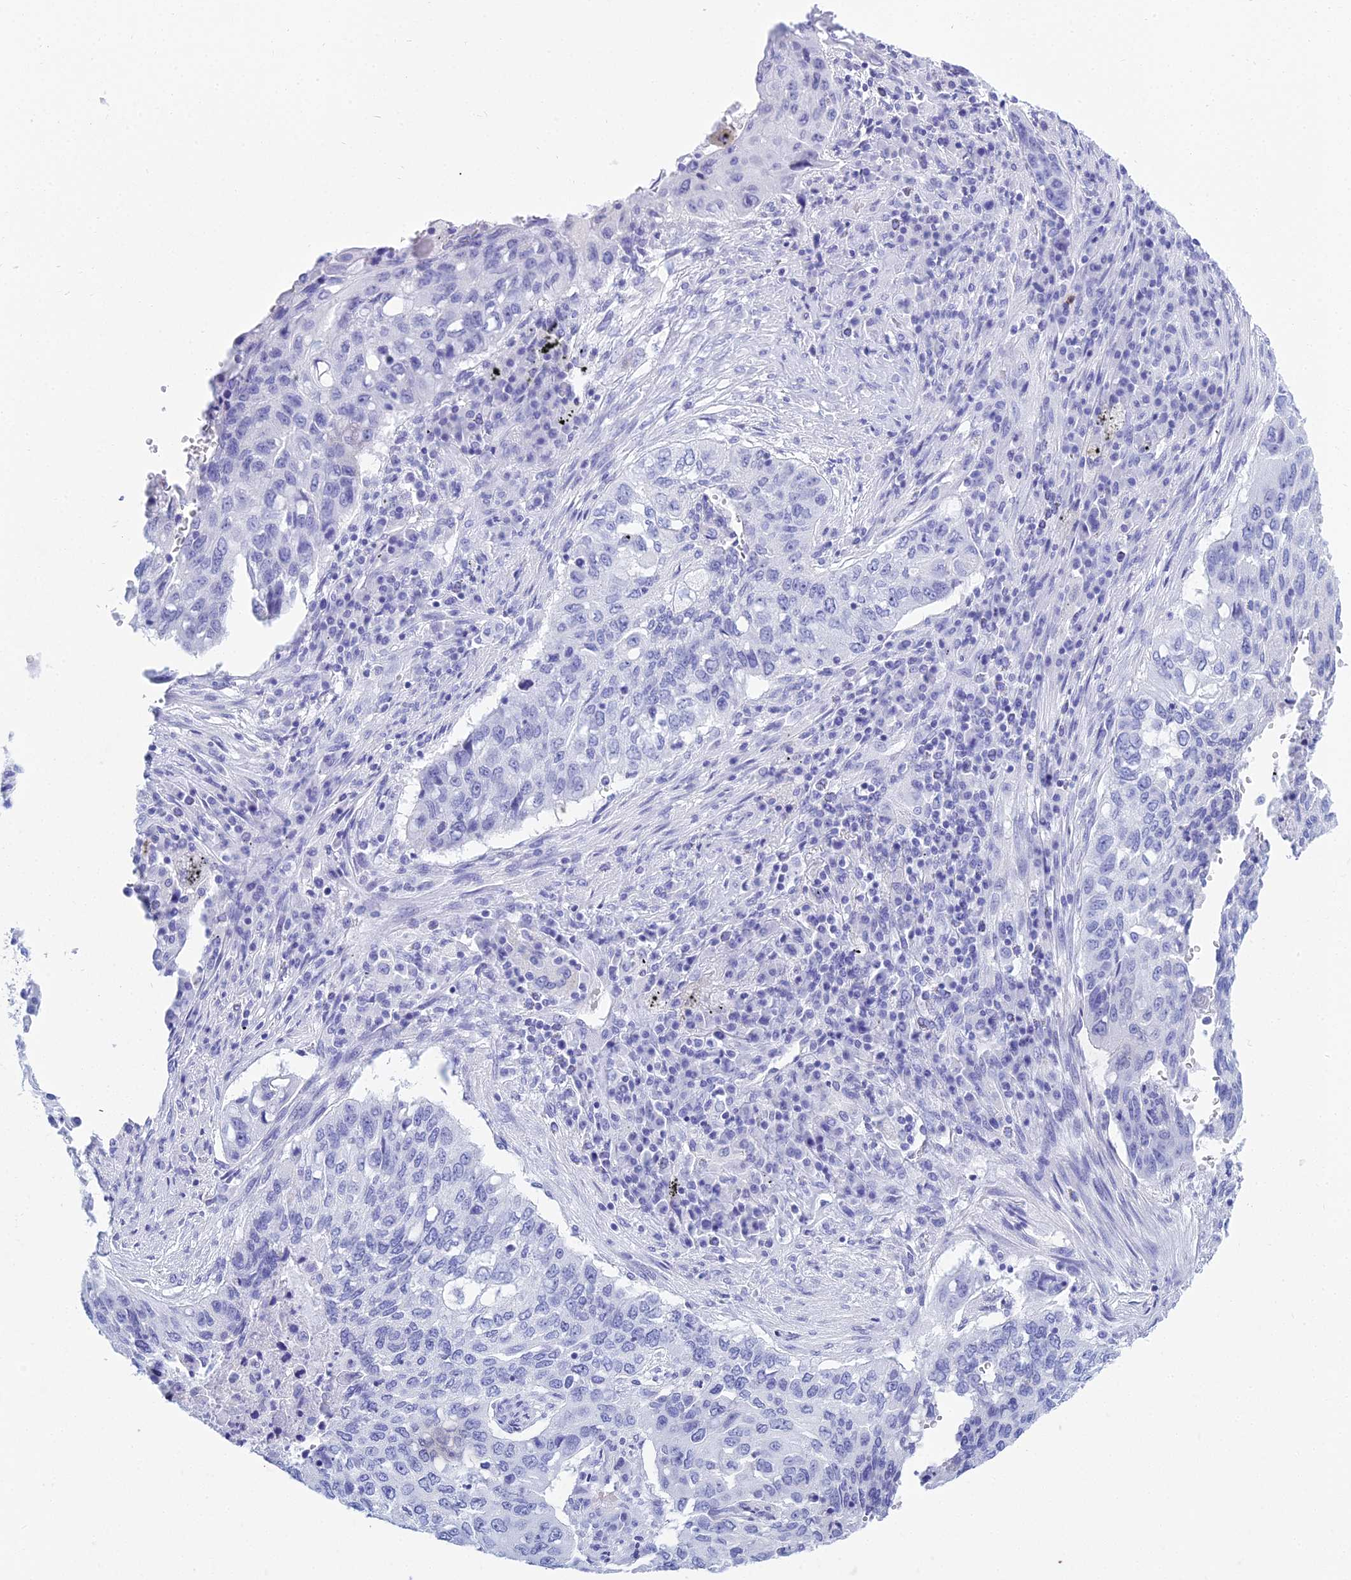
{"staining": {"intensity": "negative", "quantity": "none", "location": "none"}, "tissue": "lung cancer", "cell_type": "Tumor cells", "image_type": "cancer", "snomed": [{"axis": "morphology", "description": "Squamous cell carcinoma, NOS"}, {"axis": "topography", "description": "Lung"}], "caption": "The photomicrograph demonstrates no significant staining in tumor cells of lung cancer (squamous cell carcinoma).", "gene": "PATE4", "patient": {"sex": "female", "age": 63}}